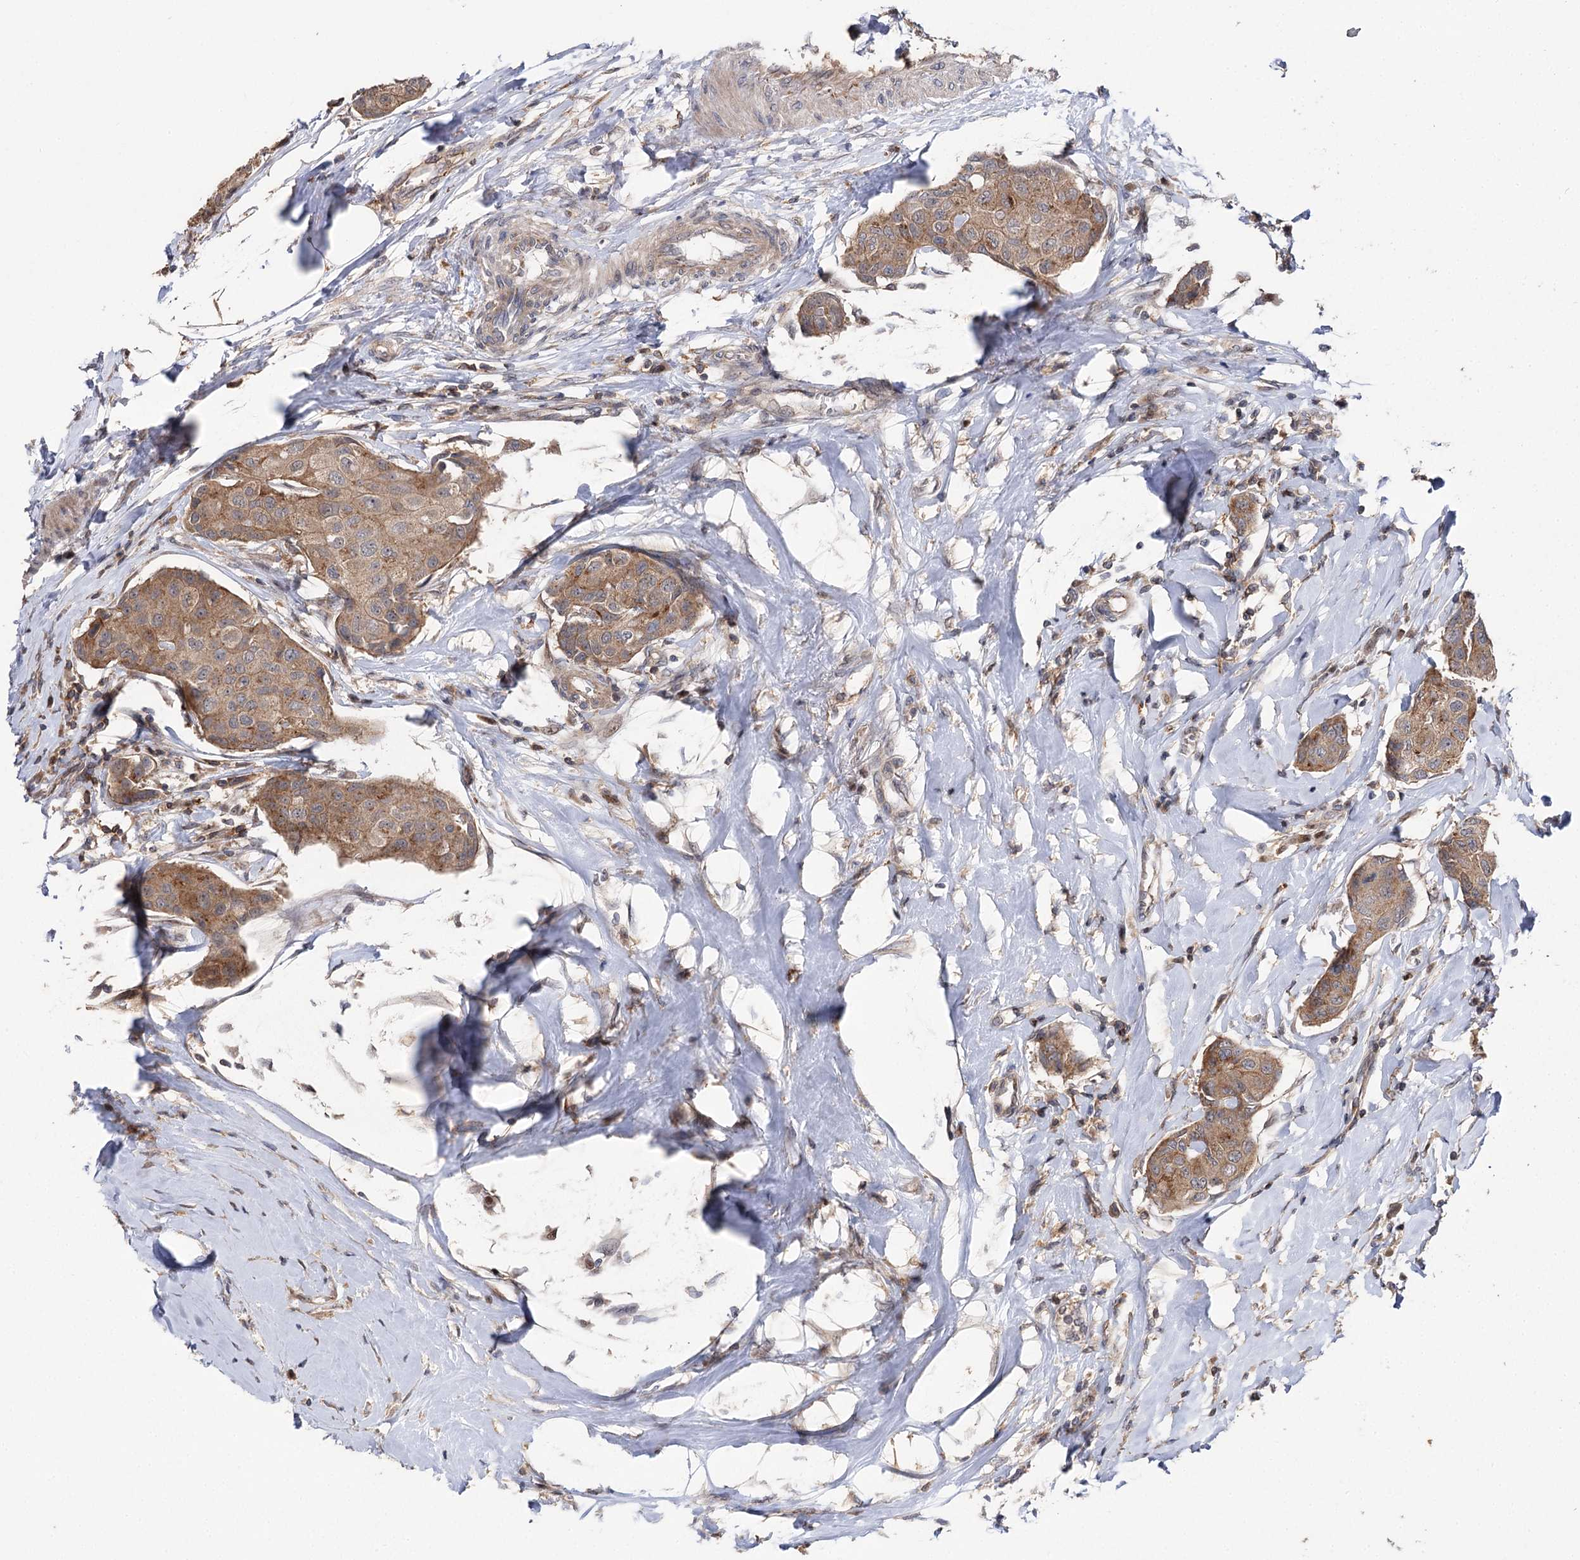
{"staining": {"intensity": "weak", "quantity": ">75%", "location": "cytoplasmic/membranous"}, "tissue": "breast cancer", "cell_type": "Tumor cells", "image_type": "cancer", "snomed": [{"axis": "morphology", "description": "Duct carcinoma"}, {"axis": "topography", "description": "Breast"}], "caption": "A photomicrograph showing weak cytoplasmic/membranous expression in about >75% of tumor cells in intraductal carcinoma (breast), as visualized by brown immunohistochemical staining.", "gene": "STX6", "patient": {"sex": "female", "age": 80}}